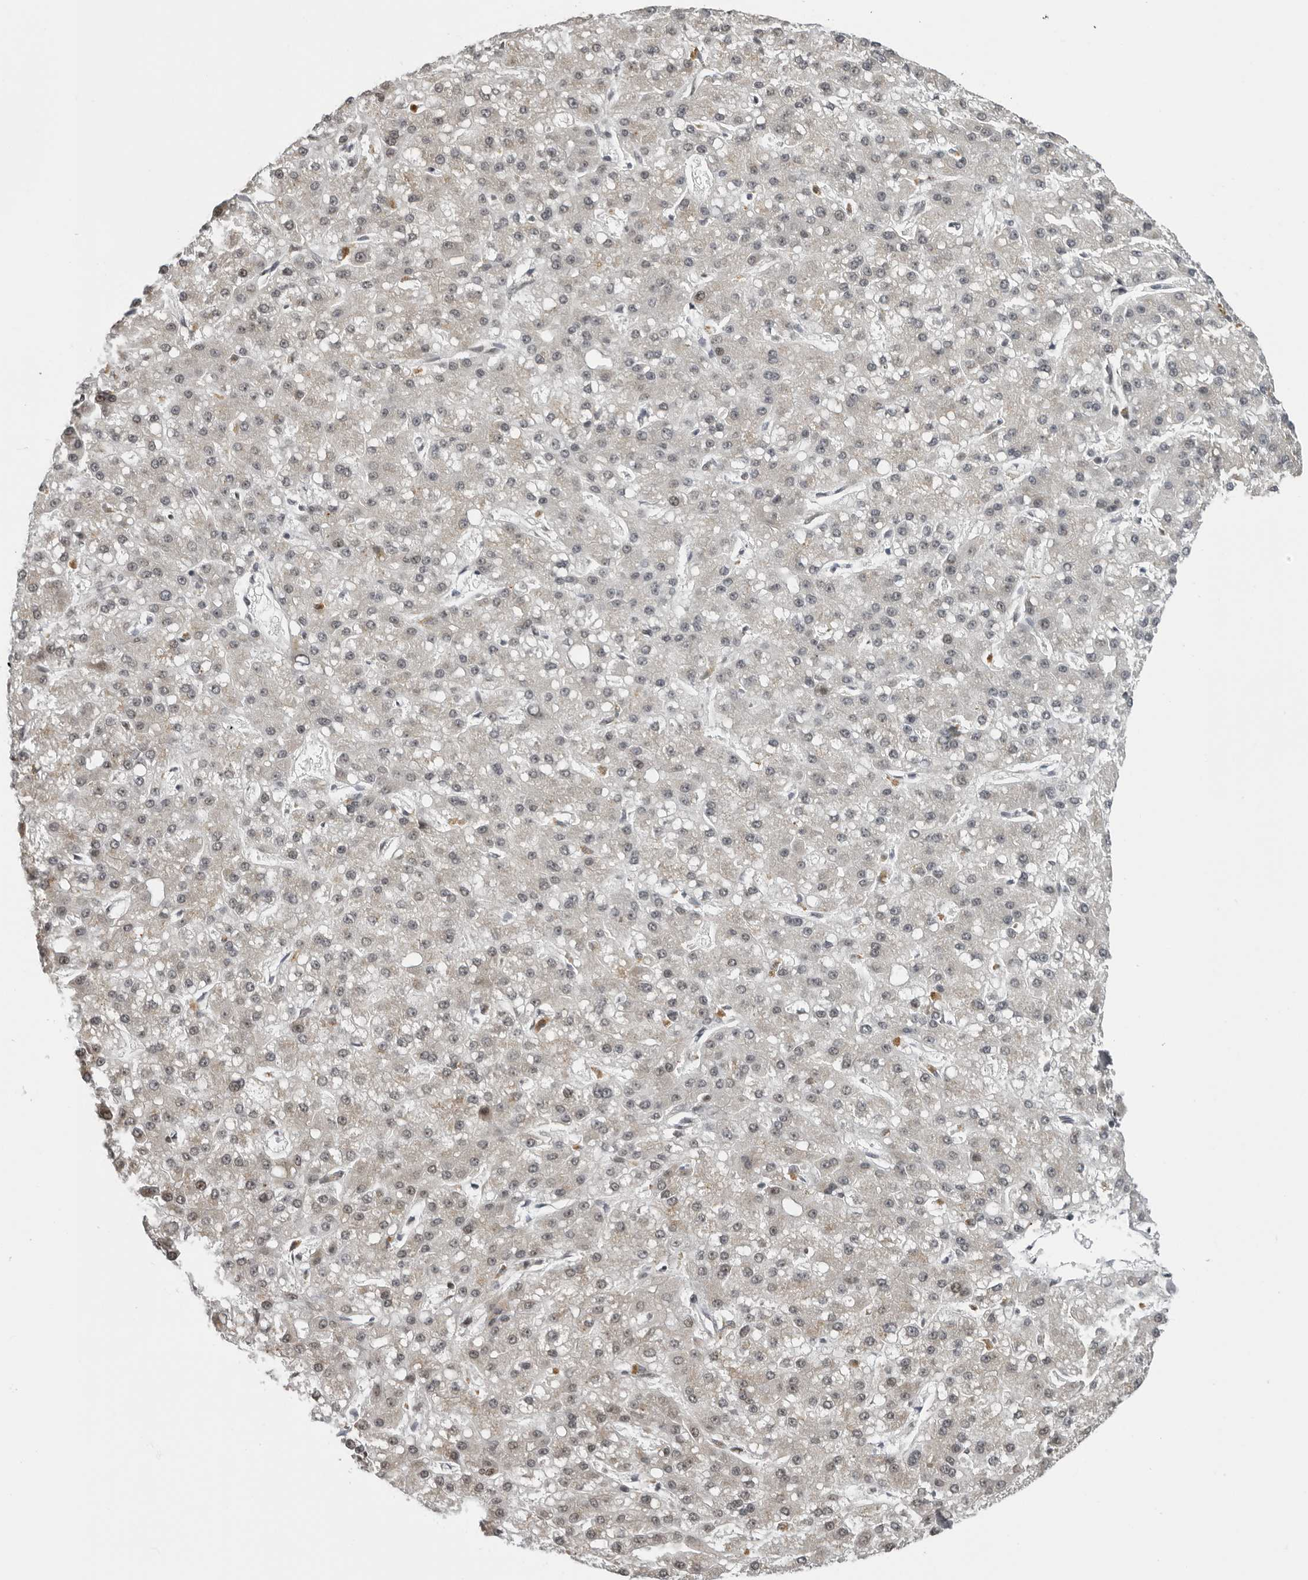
{"staining": {"intensity": "weak", "quantity": "<25%", "location": "nuclear"}, "tissue": "liver cancer", "cell_type": "Tumor cells", "image_type": "cancer", "snomed": [{"axis": "morphology", "description": "Carcinoma, Hepatocellular, NOS"}, {"axis": "topography", "description": "Liver"}], "caption": "Immunohistochemistry (IHC) image of human liver hepatocellular carcinoma stained for a protein (brown), which displays no staining in tumor cells.", "gene": "MAF", "patient": {"sex": "male", "age": 67}}